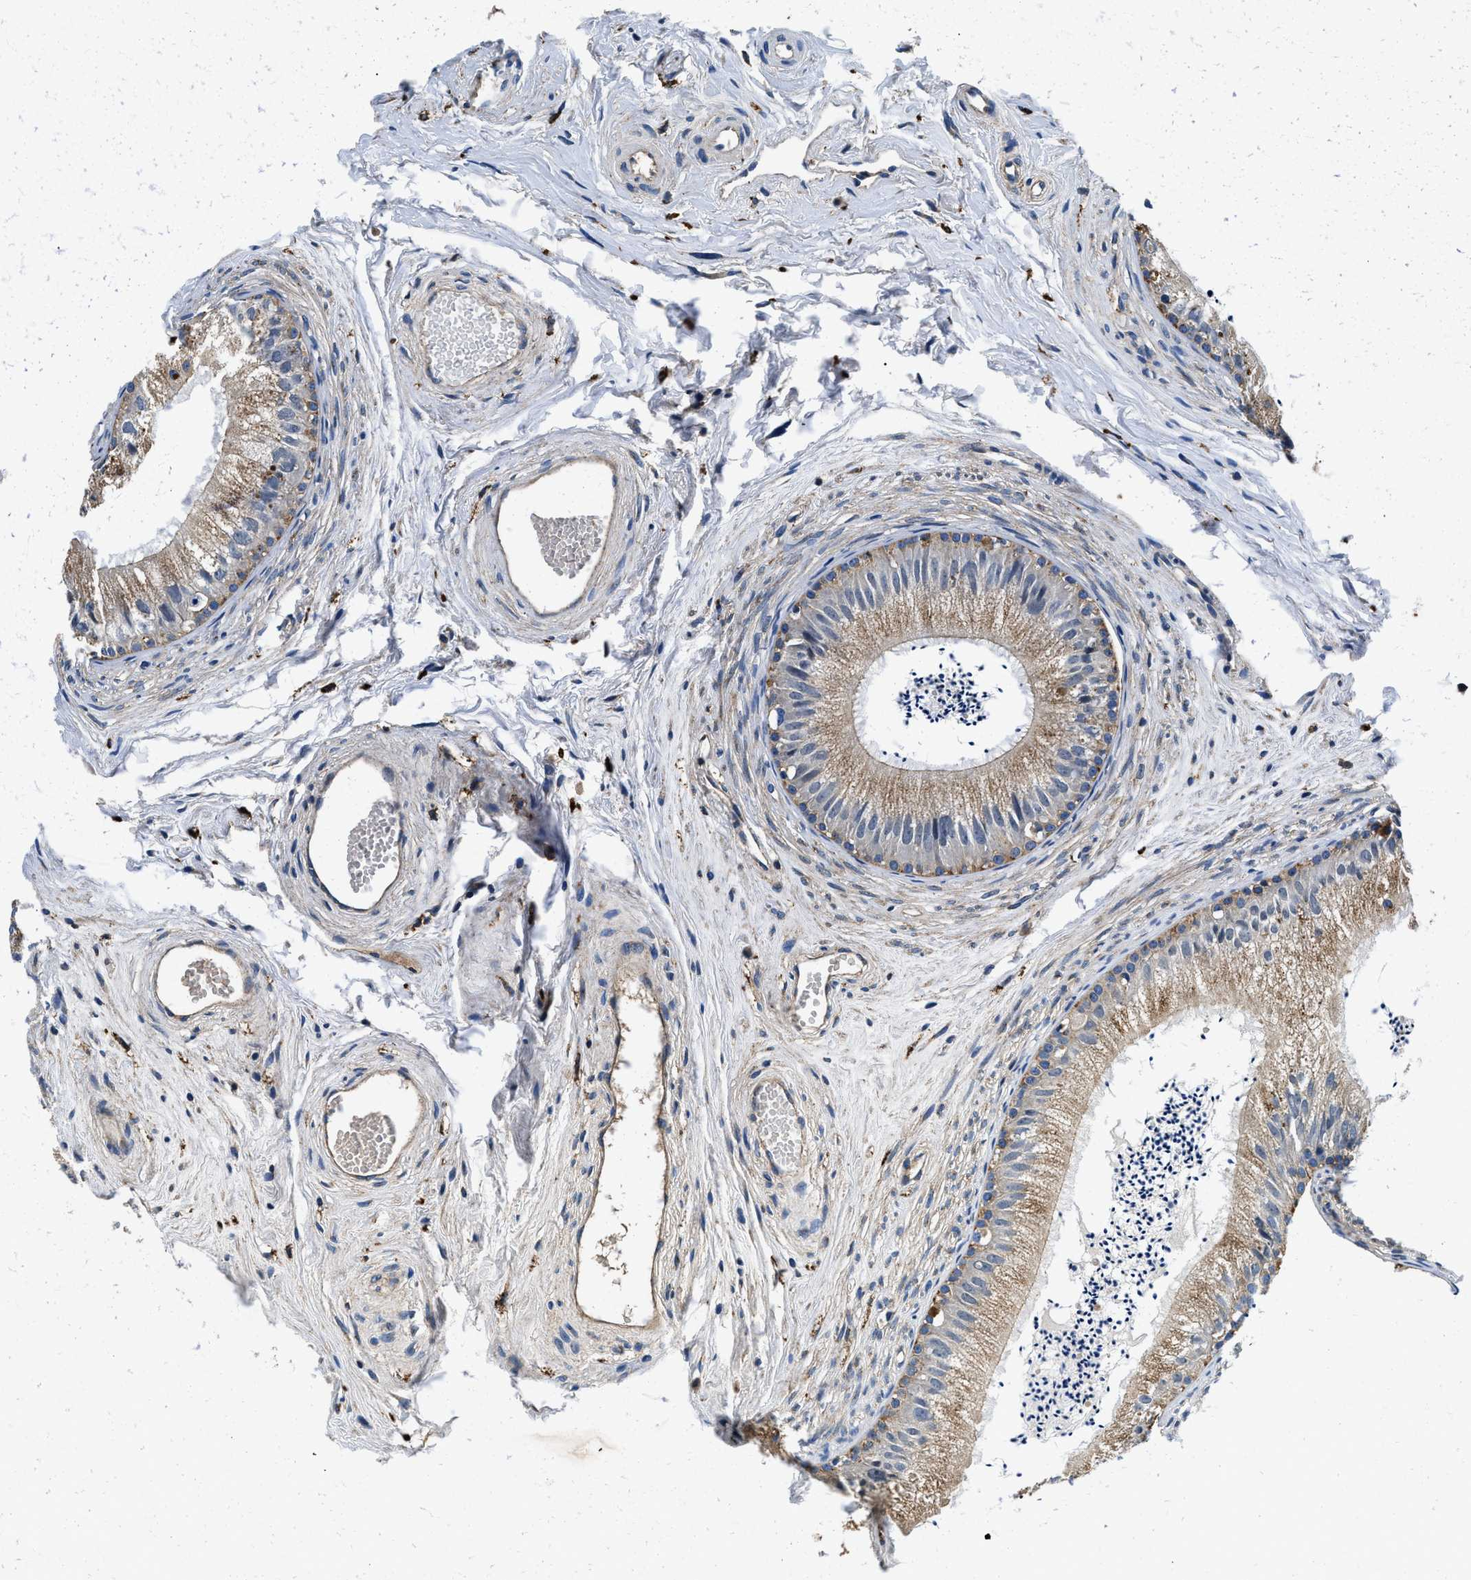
{"staining": {"intensity": "moderate", "quantity": "25%-75%", "location": "cytoplasmic/membranous"}, "tissue": "epididymis", "cell_type": "Glandular cells", "image_type": "normal", "snomed": [{"axis": "morphology", "description": "Normal tissue, NOS"}, {"axis": "topography", "description": "Epididymis"}], "caption": "This image reveals benign epididymis stained with immunohistochemistry to label a protein in brown. The cytoplasmic/membranous of glandular cells show moderate positivity for the protein. Nuclei are counter-stained blue.", "gene": "ZFAND3", "patient": {"sex": "male", "age": 56}}